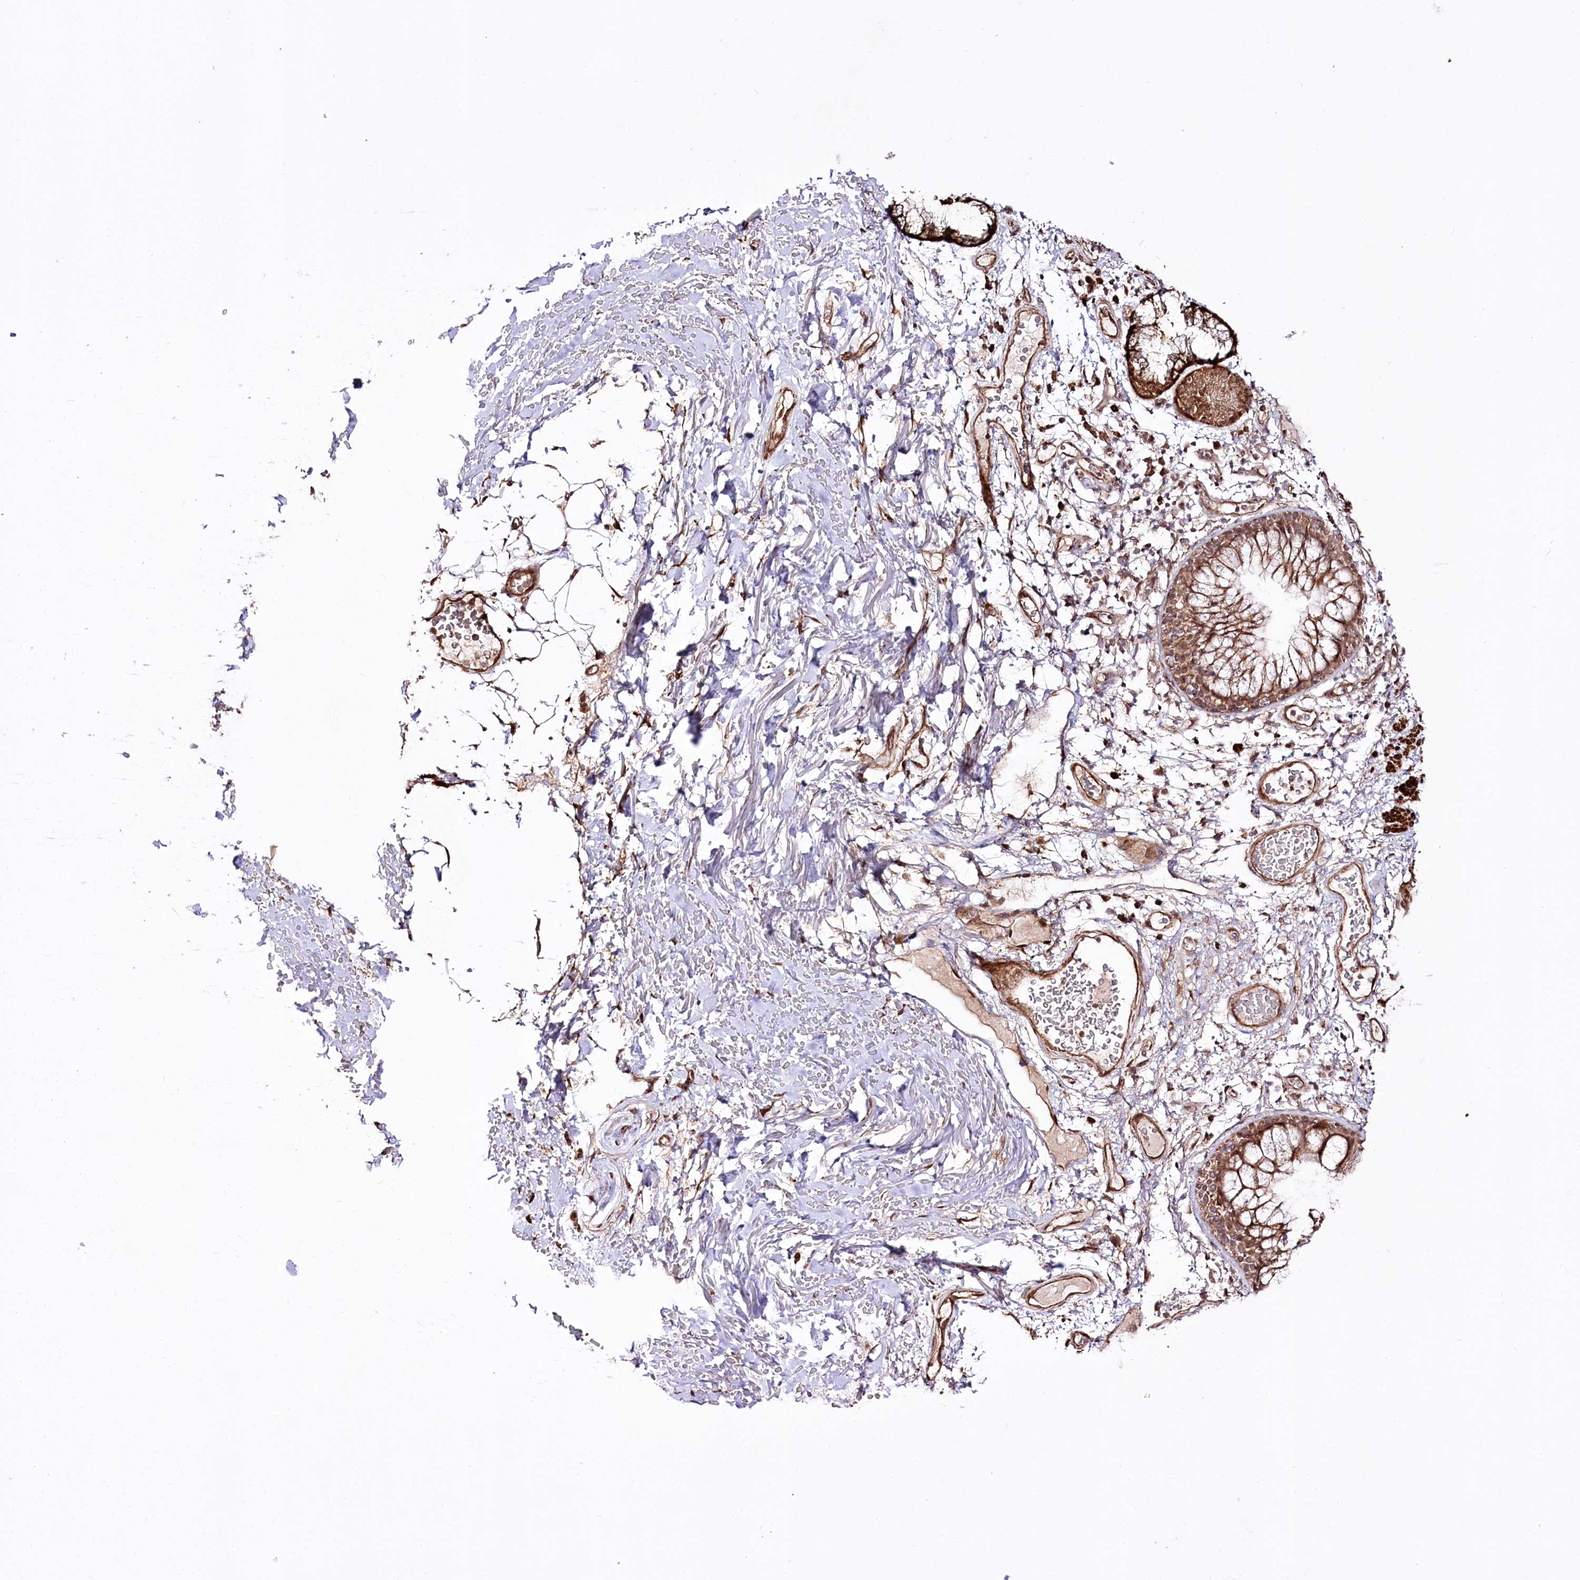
{"staining": {"intensity": "moderate", "quantity": ">75%", "location": "cytoplasmic/membranous"}, "tissue": "bronchus", "cell_type": "Respiratory epithelial cells", "image_type": "normal", "snomed": [{"axis": "morphology", "description": "Normal tissue, NOS"}, {"axis": "topography", "description": "Cartilage tissue"}, {"axis": "topography", "description": "Bronchus"}], "caption": "Brown immunohistochemical staining in benign bronchus reveals moderate cytoplasmic/membranous staining in about >75% of respiratory epithelial cells.", "gene": "REXO2", "patient": {"sex": "female", "age": 73}}